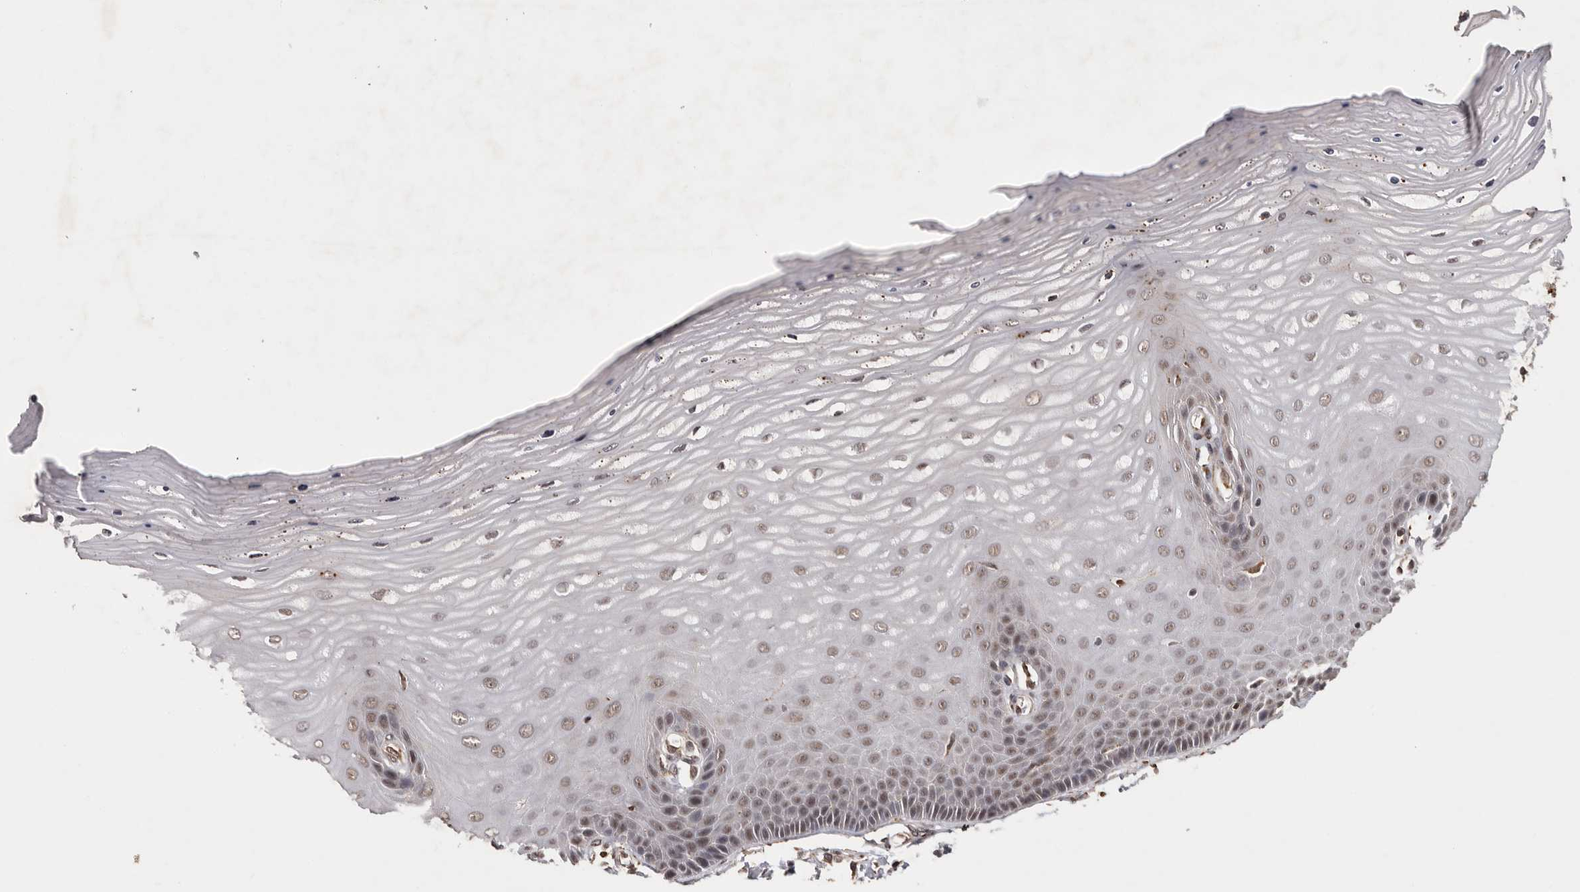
{"staining": {"intensity": "moderate", "quantity": ">75%", "location": "cytoplasmic/membranous,nuclear"}, "tissue": "cervix", "cell_type": "Glandular cells", "image_type": "normal", "snomed": [{"axis": "morphology", "description": "Normal tissue, NOS"}, {"axis": "topography", "description": "Cervix"}], "caption": "The image exhibits immunohistochemical staining of benign cervix. There is moderate cytoplasmic/membranous,nuclear staining is identified in approximately >75% of glandular cells.", "gene": "ZNF83", "patient": {"sex": "female", "age": 55}}